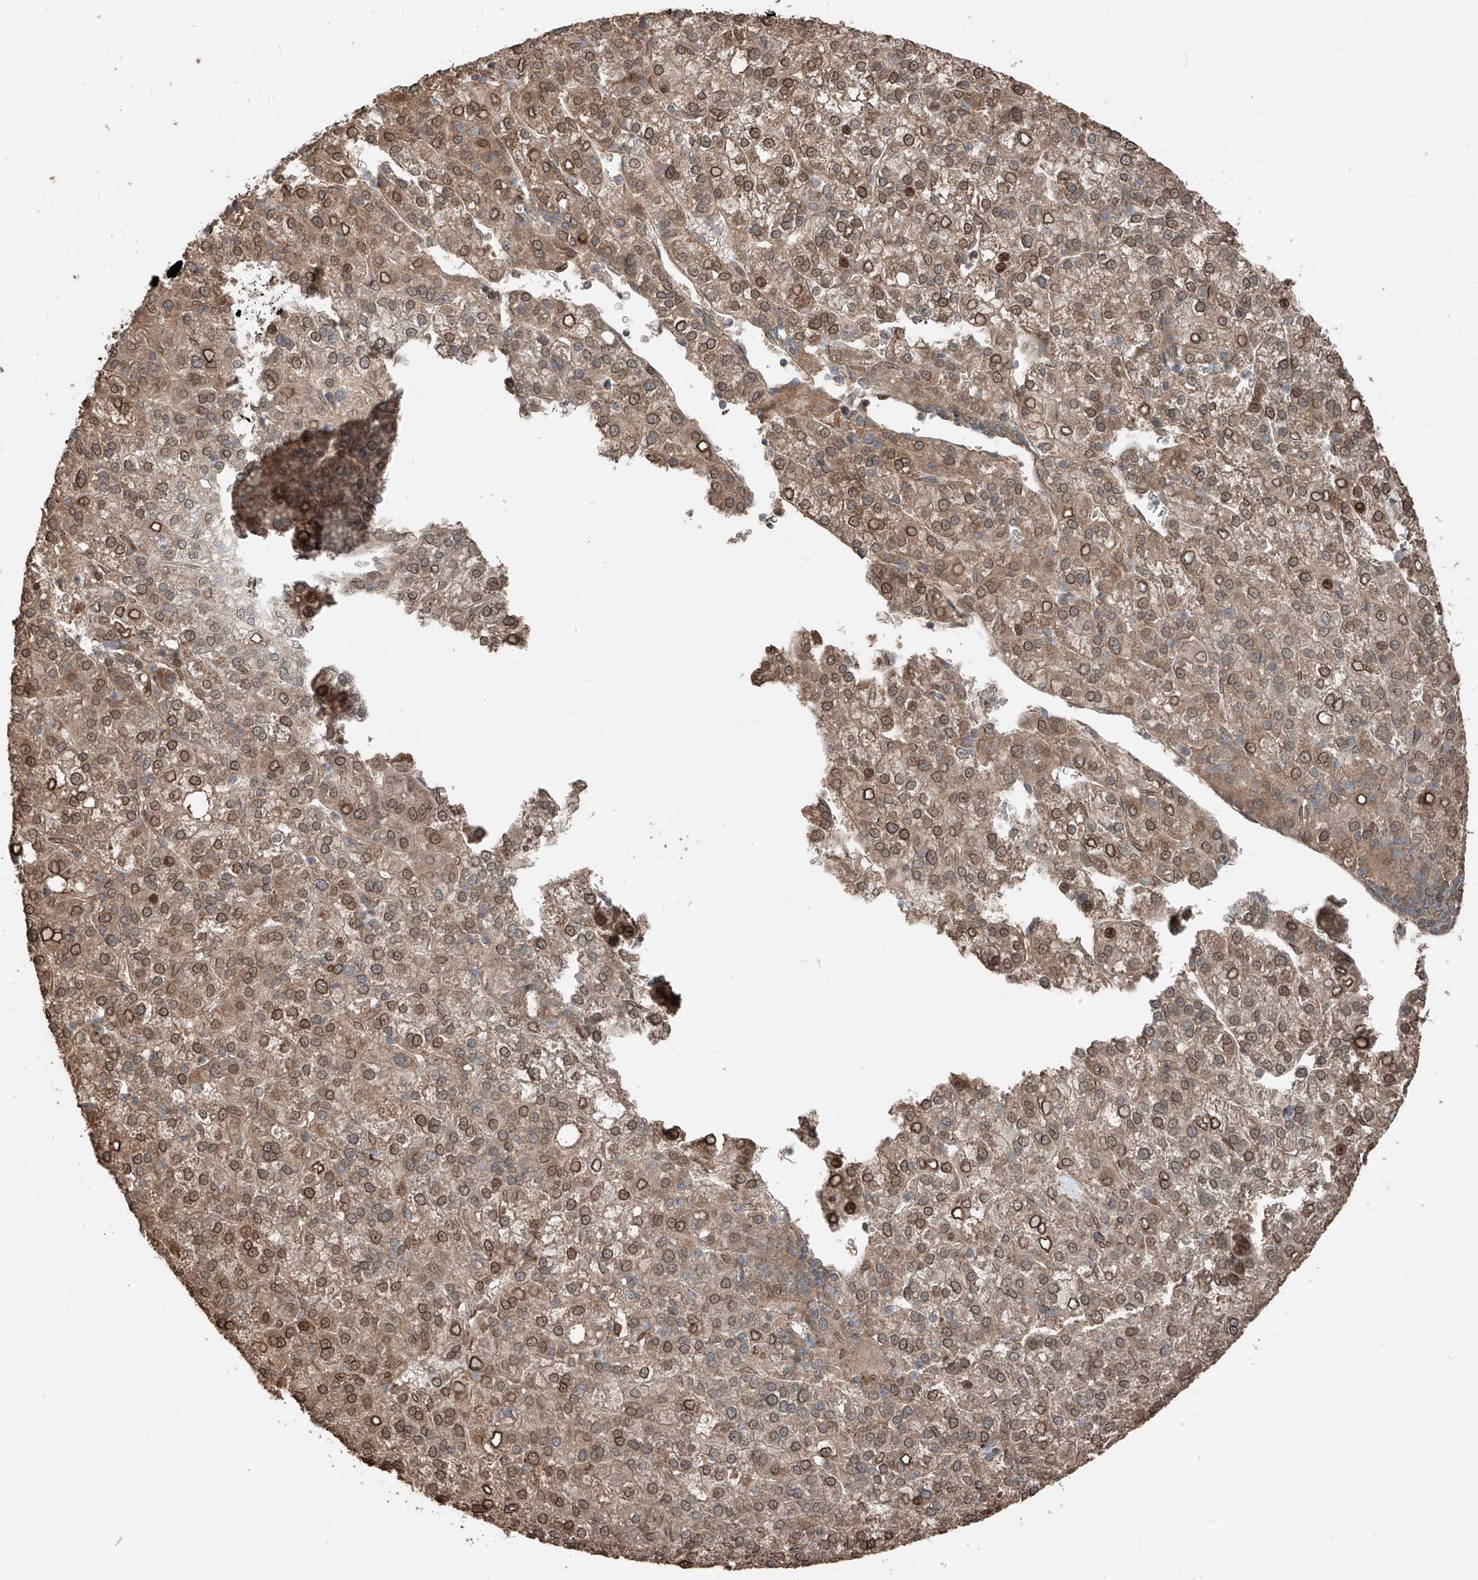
{"staining": {"intensity": "moderate", "quantity": ">75%", "location": "cytoplasmic/membranous,nuclear"}, "tissue": "liver cancer", "cell_type": "Tumor cells", "image_type": "cancer", "snomed": [{"axis": "morphology", "description": "Carcinoma, Hepatocellular, NOS"}, {"axis": "topography", "description": "Liver"}], "caption": "This histopathology image displays IHC staining of human liver cancer (hepatocellular carcinoma), with medium moderate cytoplasmic/membranous and nuclear positivity in approximately >75% of tumor cells.", "gene": "CEP162", "patient": {"sex": "female", "age": 58}}